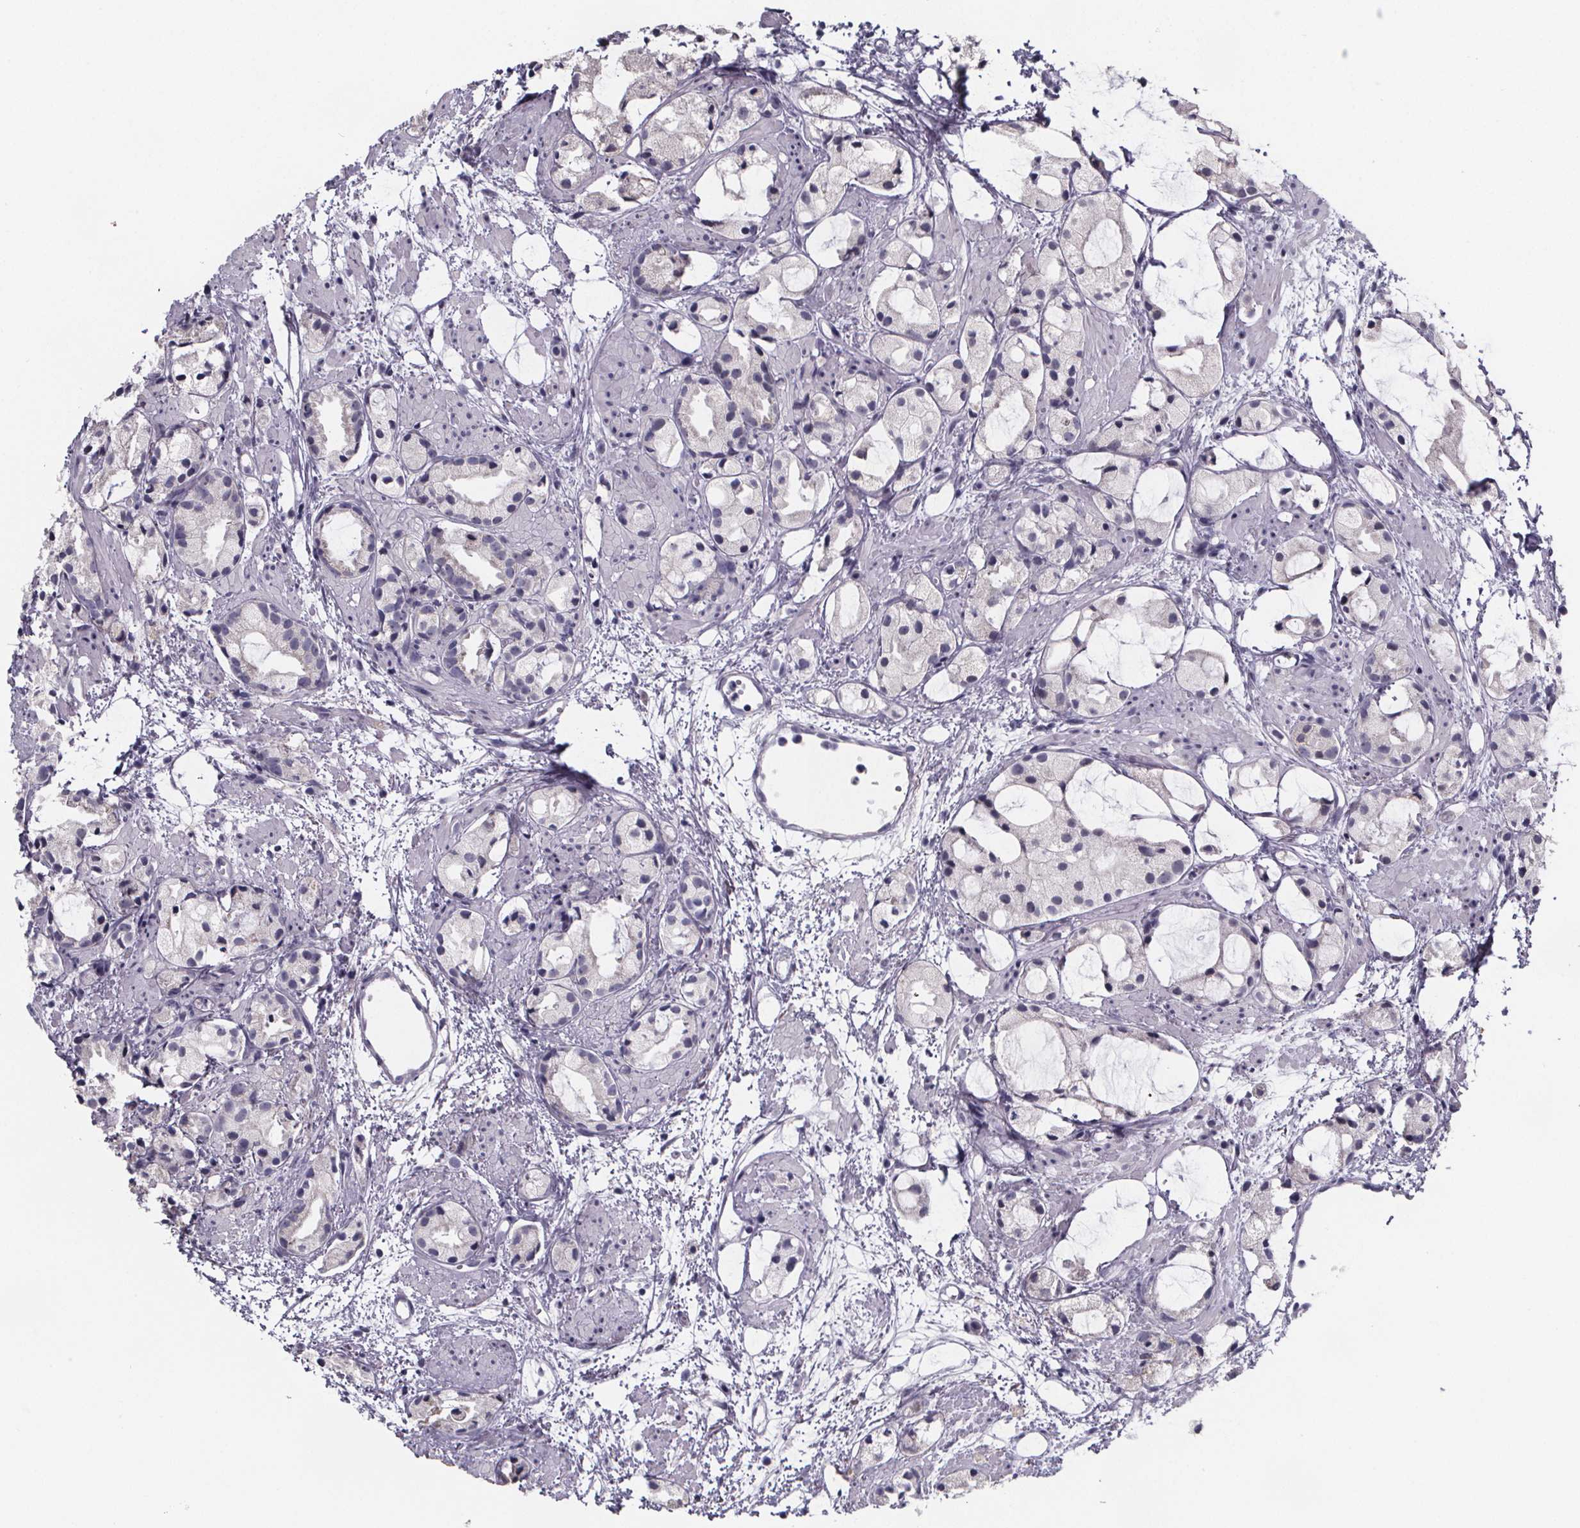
{"staining": {"intensity": "negative", "quantity": "none", "location": "none"}, "tissue": "prostate cancer", "cell_type": "Tumor cells", "image_type": "cancer", "snomed": [{"axis": "morphology", "description": "Adenocarcinoma, High grade"}, {"axis": "topography", "description": "Prostate"}], "caption": "This image is of prostate cancer stained with immunohistochemistry (IHC) to label a protein in brown with the nuclei are counter-stained blue. There is no expression in tumor cells.", "gene": "PAH", "patient": {"sex": "male", "age": 85}}